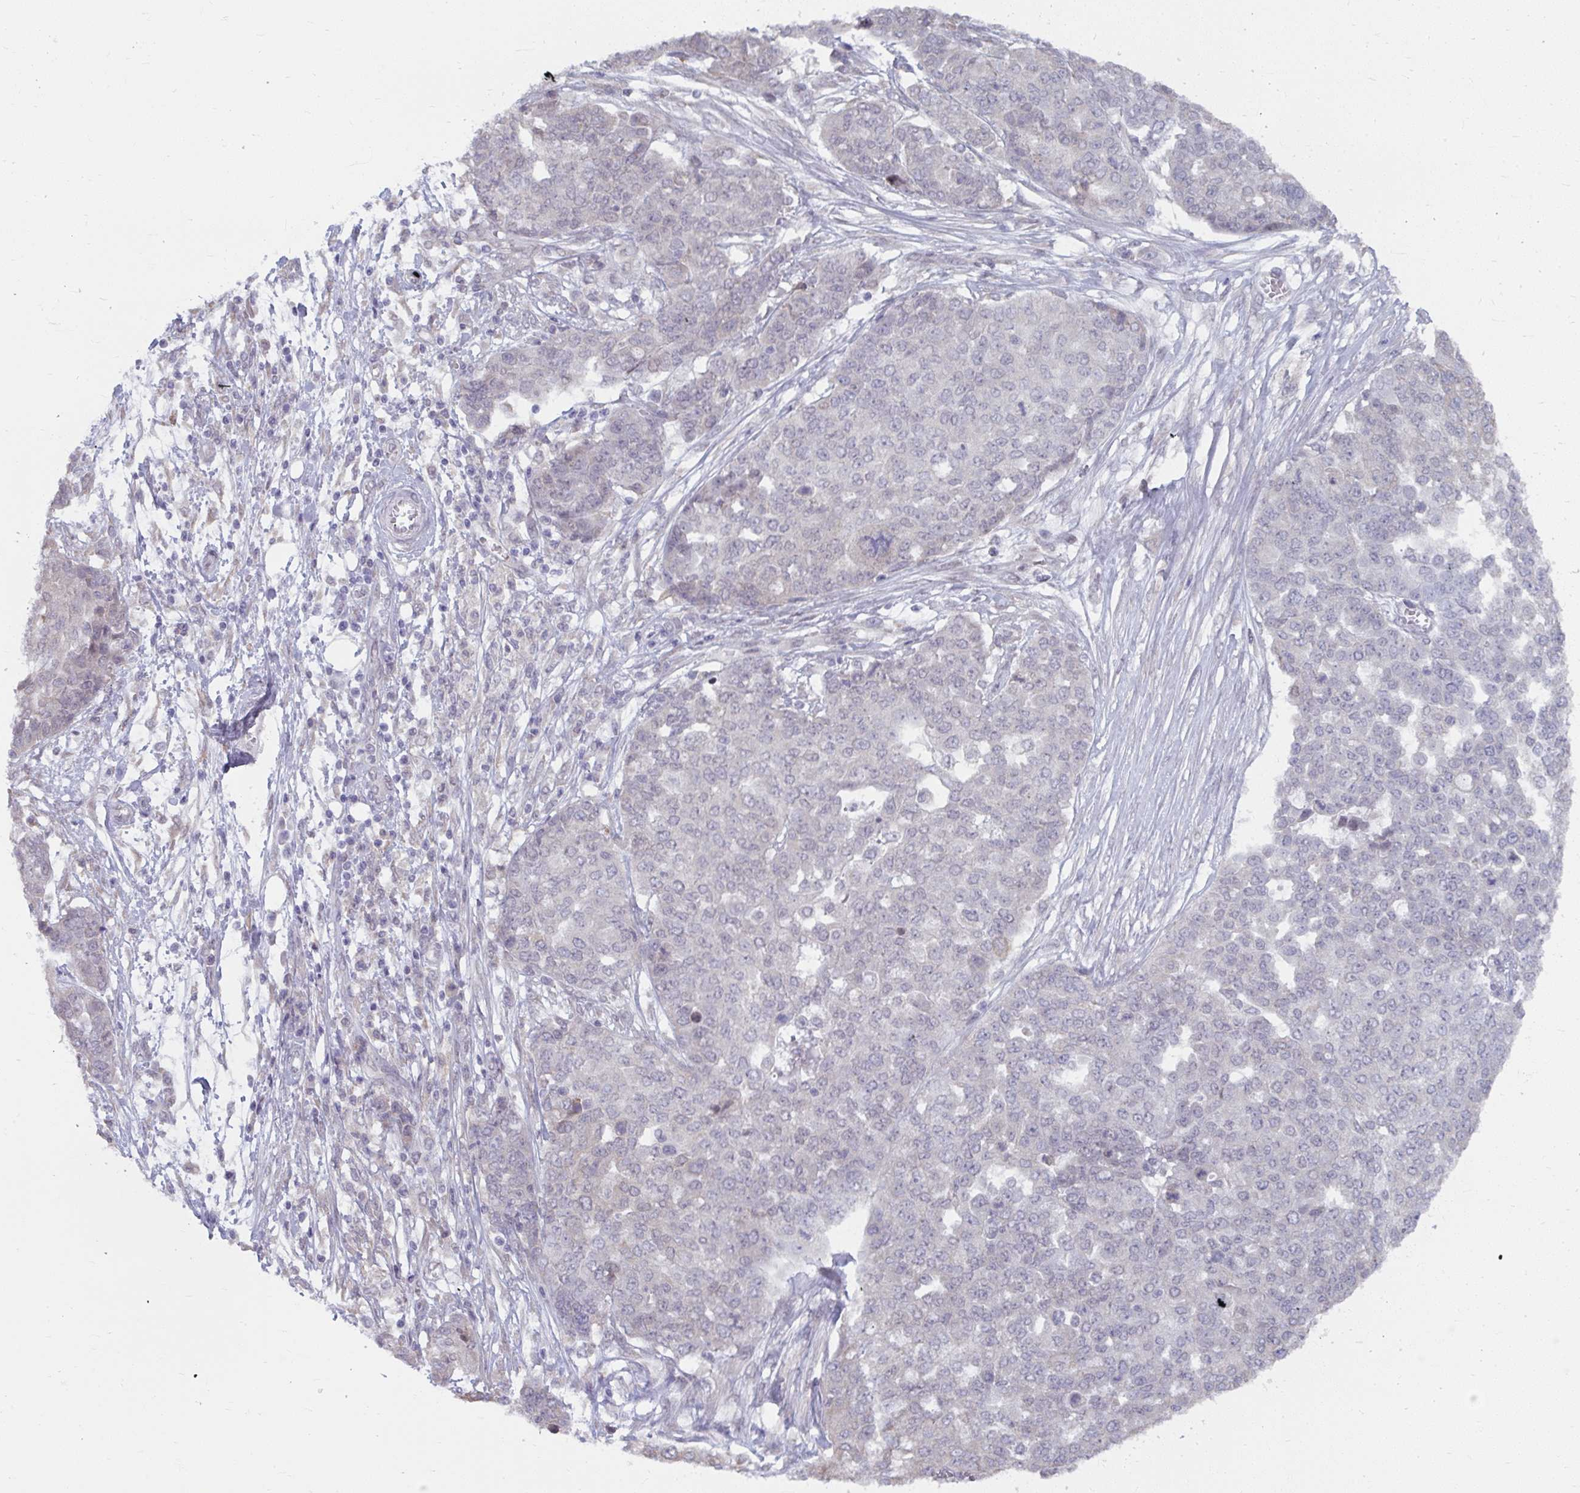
{"staining": {"intensity": "negative", "quantity": "none", "location": "none"}, "tissue": "ovarian cancer", "cell_type": "Tumor cells", "image_type": "cancer", "snomed": [{"axis": "morphology", "description": "Cystadenocarcinoma, serous, NOS"}, {"axis": "topography", "description": "Soft tissue"}, {"axis": "topography", "description": "Ovary"}], "caption": "Tumor cells show no significant positivity in ovarian serous cystadenocarcinoma. (Stains: DAB immunohistochemistry with hematoxylin counter stain, Microscopy: brightfield microscopy at high magnification).", "gene": "NMNAT1", "patient": {"sex": "female", "age": 57}}